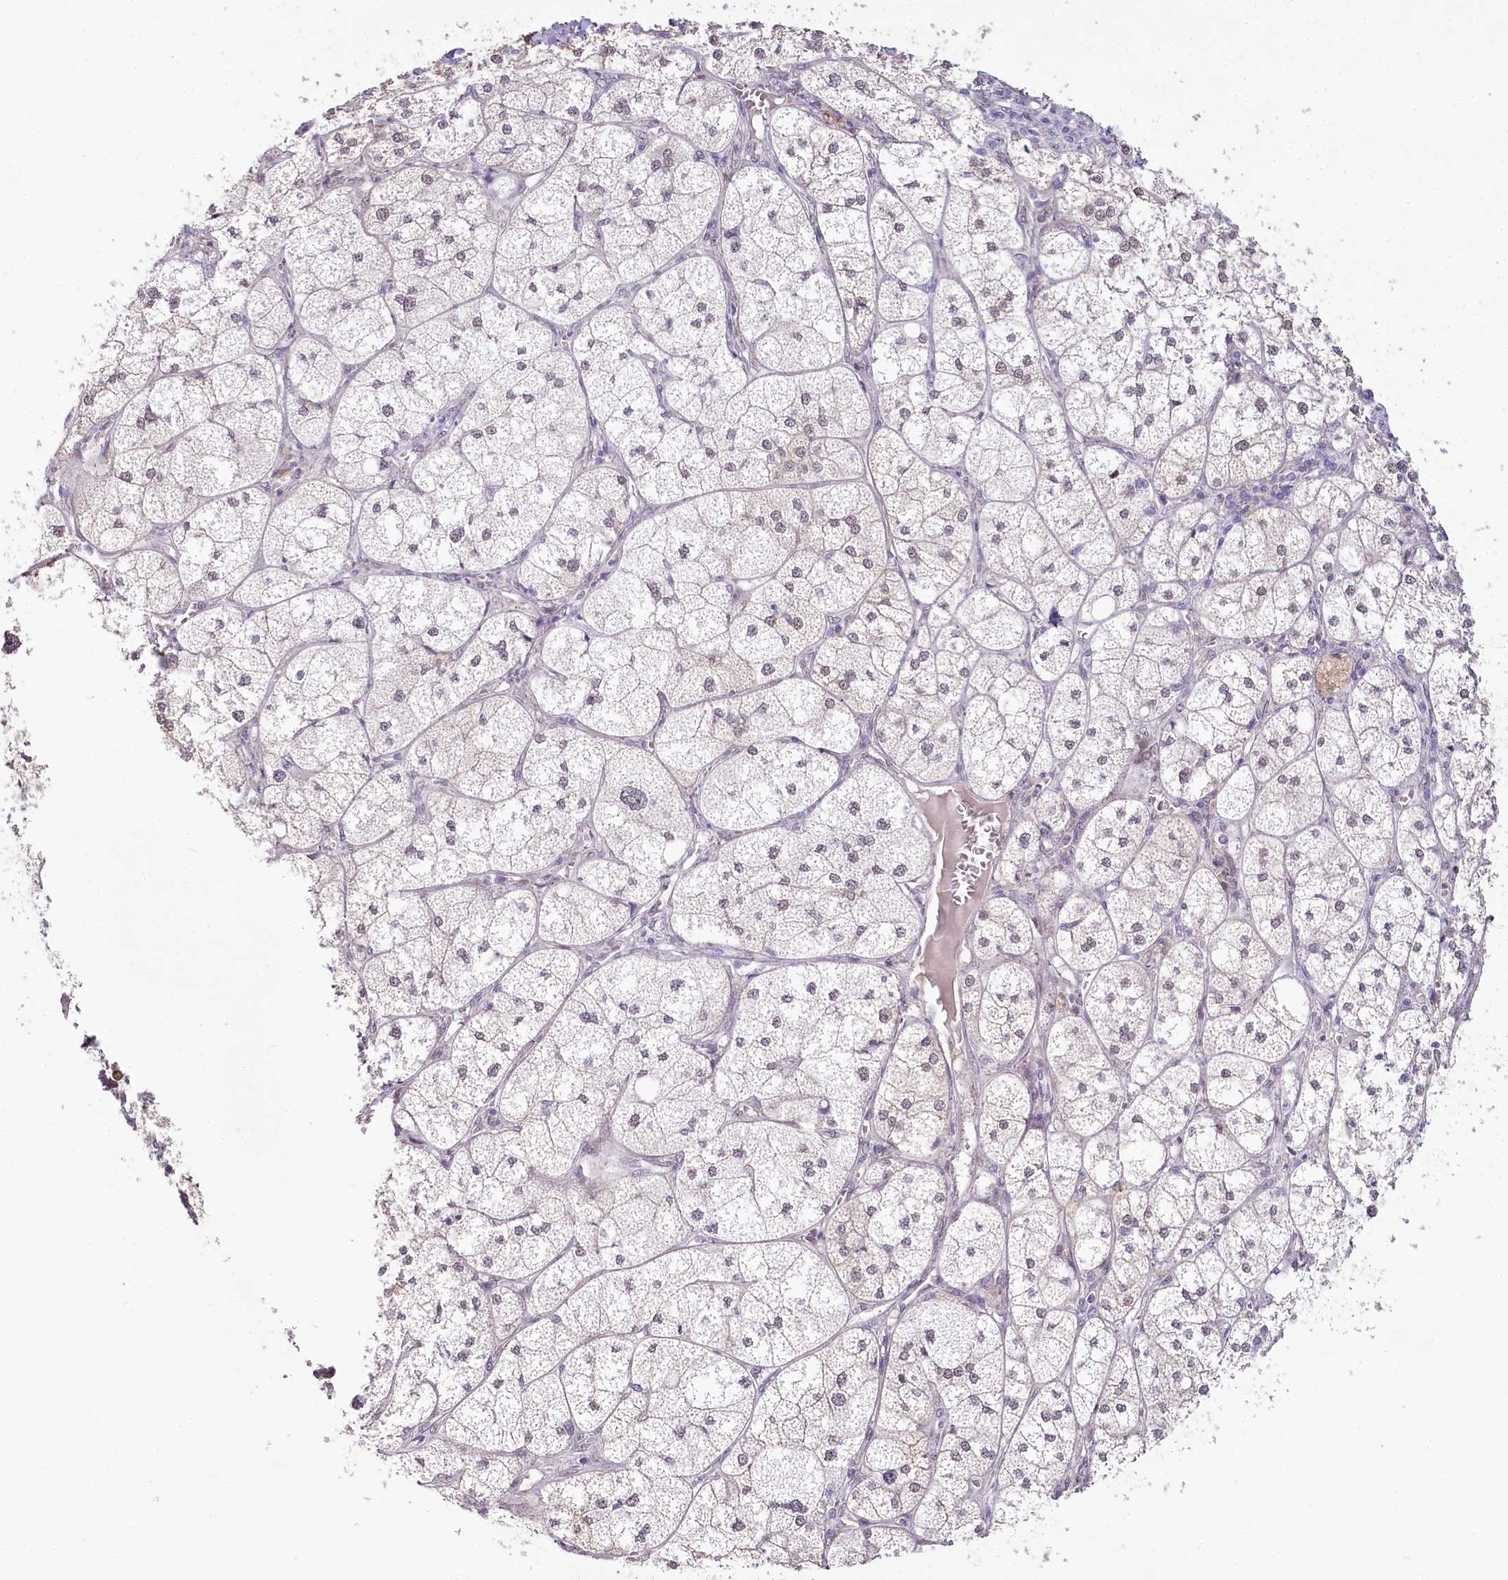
{"staining": {"intensity": "moderate", "quantity": "25%-75%", "location": "cytoplasmic/membranous,nuclear"}, "tissue": "adrenal gland", "cell_type": "Glandular cells", "image_type": "normal", "snomed": [{"axis": "morphology", "description": "Normal tissue, NOS"}, {"axis": "topography", "description": "Adrenal gland"}], "caption": "Immunohistochemistry (IHC) (DAB (3,3'-diaminobenzidine)) staining of normal human adrenal gland displays moderate cytoplasmic/membranous,nuclear protein staining in about 25%-75% of glandular cells. (Brightfield microscopy of DAB IHC at high magnification).", "gene": "HPD", "patient": {"sex": "female", "age": 61}}